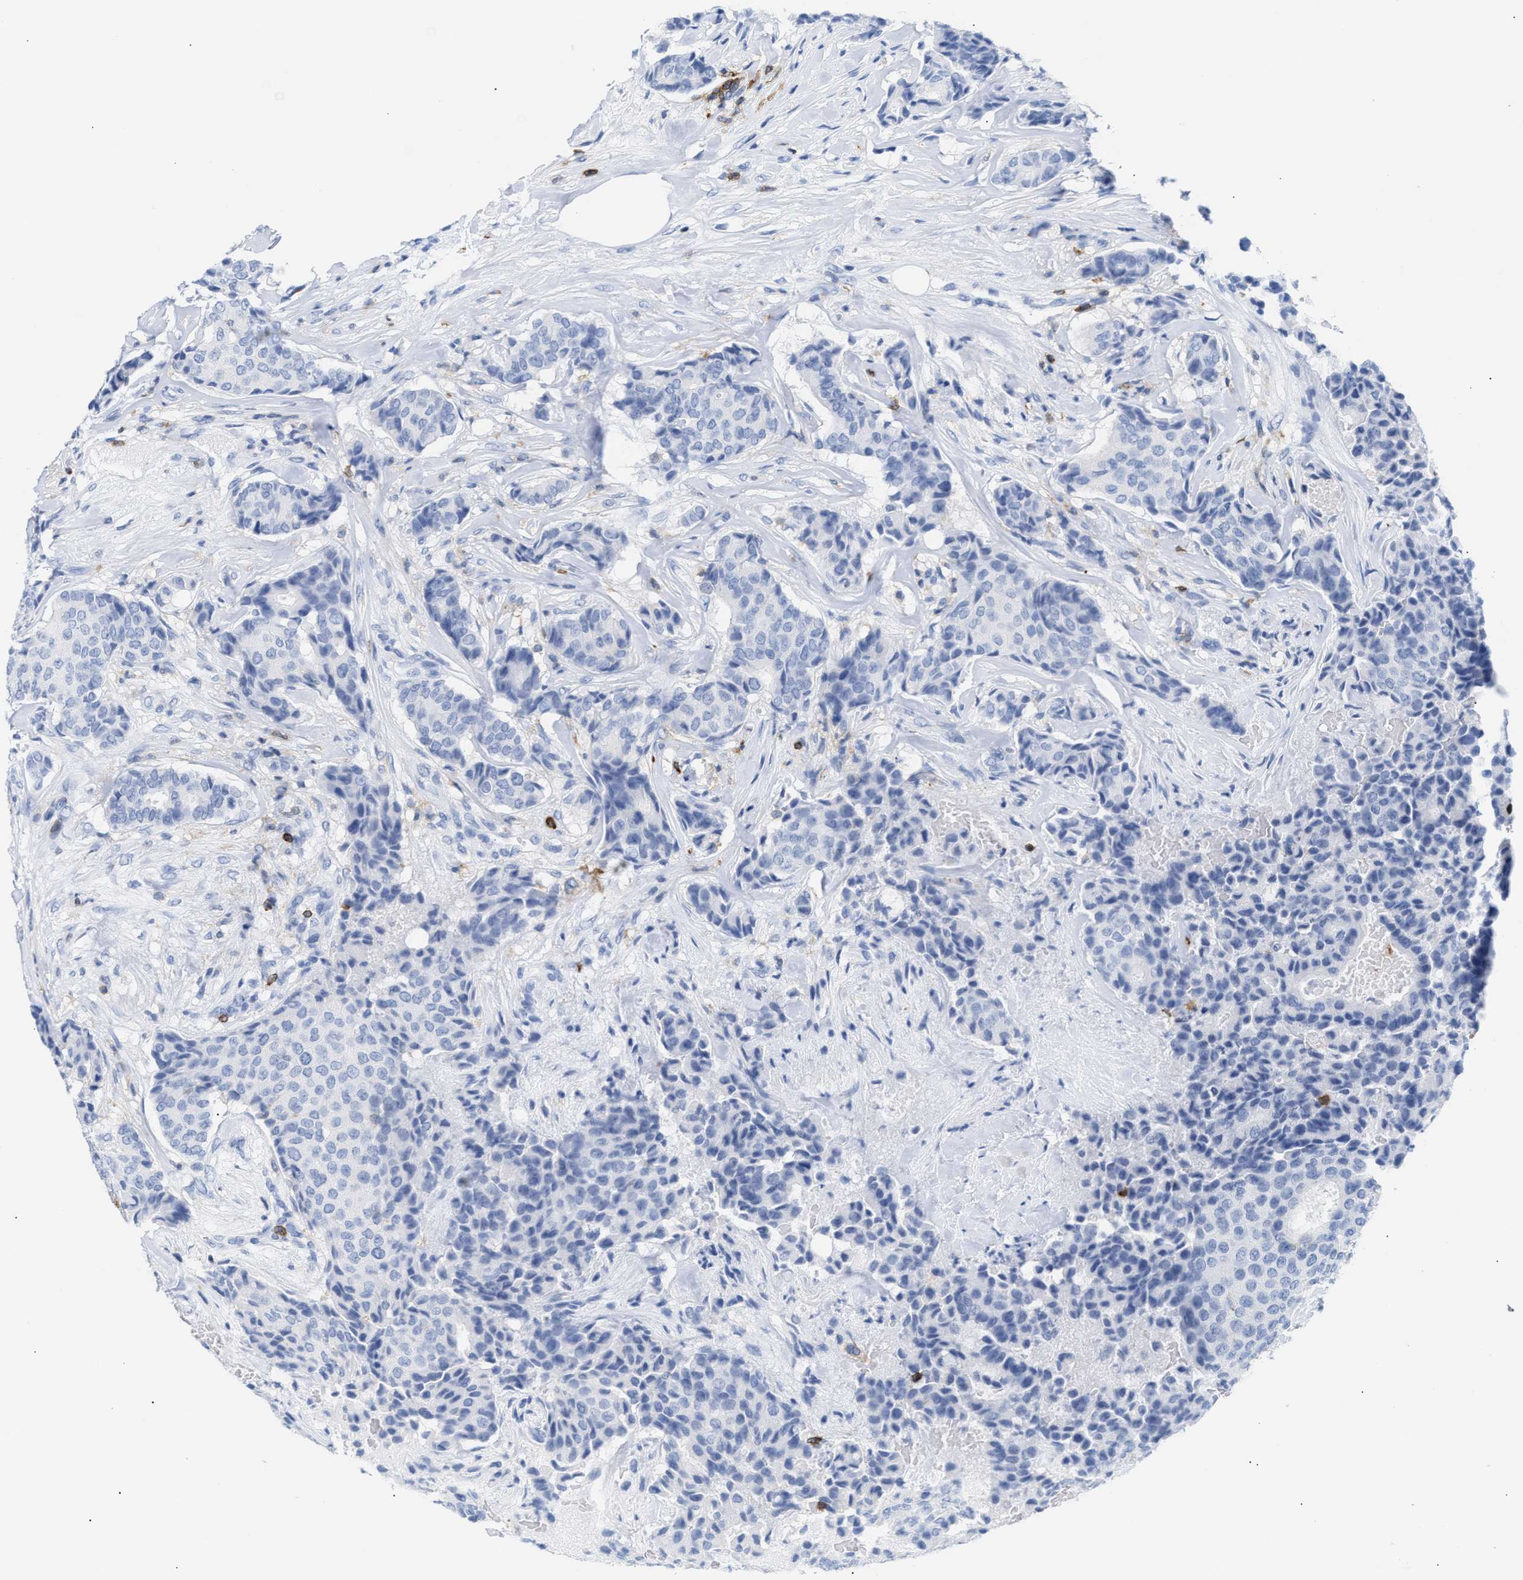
{"staining": {"intensity": "negative", "quantity": "none", "location": "none"}, "tissue": "breast cancer", "cell_type": "Tumor cells", "image_type": "cancer", "snomed": [{"axis": "morphology", "description": "Duct carcinoma"}, {"axis": "topography", "description": "Breast"}], "caption": "IHC histopathology image of neoplastic tissue: human intraductal carcinoma (breast) stained with DAB demonstrates no significant protein staining in tumor cells.", "gene": "LCP1", "patient": {"sex": "female", "age": 75}}